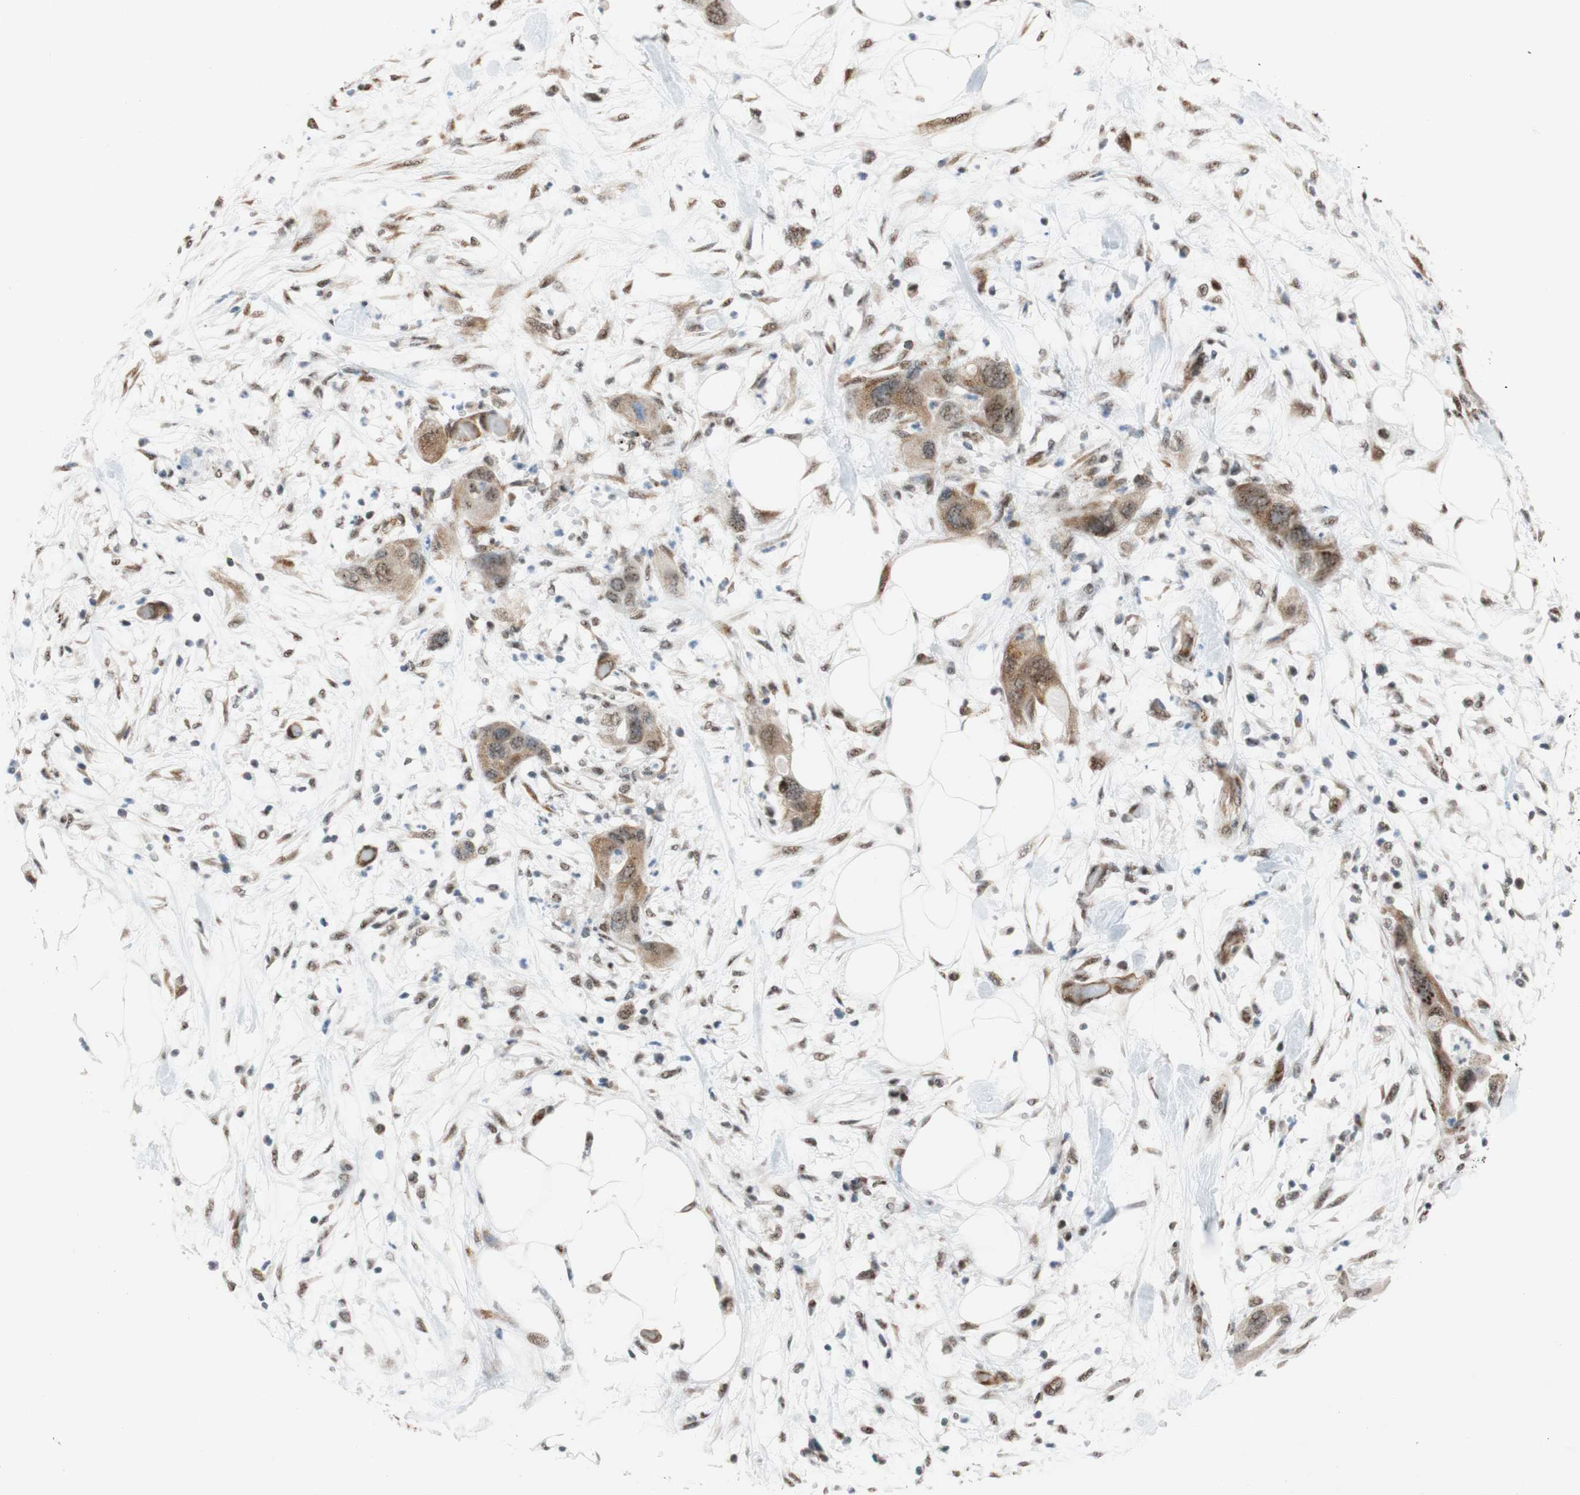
{"staining": {"intensity": "weak", "quantity": "25%-75%", "location": "cytoplasmic/membranous,nuclear"}, "tissue": "pancreatic cancer", "cell_type": "Tumor cells", "image_type": "cancer", "snomed": [{"axis": "morphology", "description": "Adenocarcinoma, NOS"}, {"axis": "topography", "description": "Pancreas"}], "caption": "This is an image of immunohistochemistry staining of pancreatic cancer (adenocarcinoma), which shows weak positivity in the cytoplasmic/membranous and nuclear of tumor cells.", "gene": "SAP18", "patient": {"sex": "female", "age": 71}}